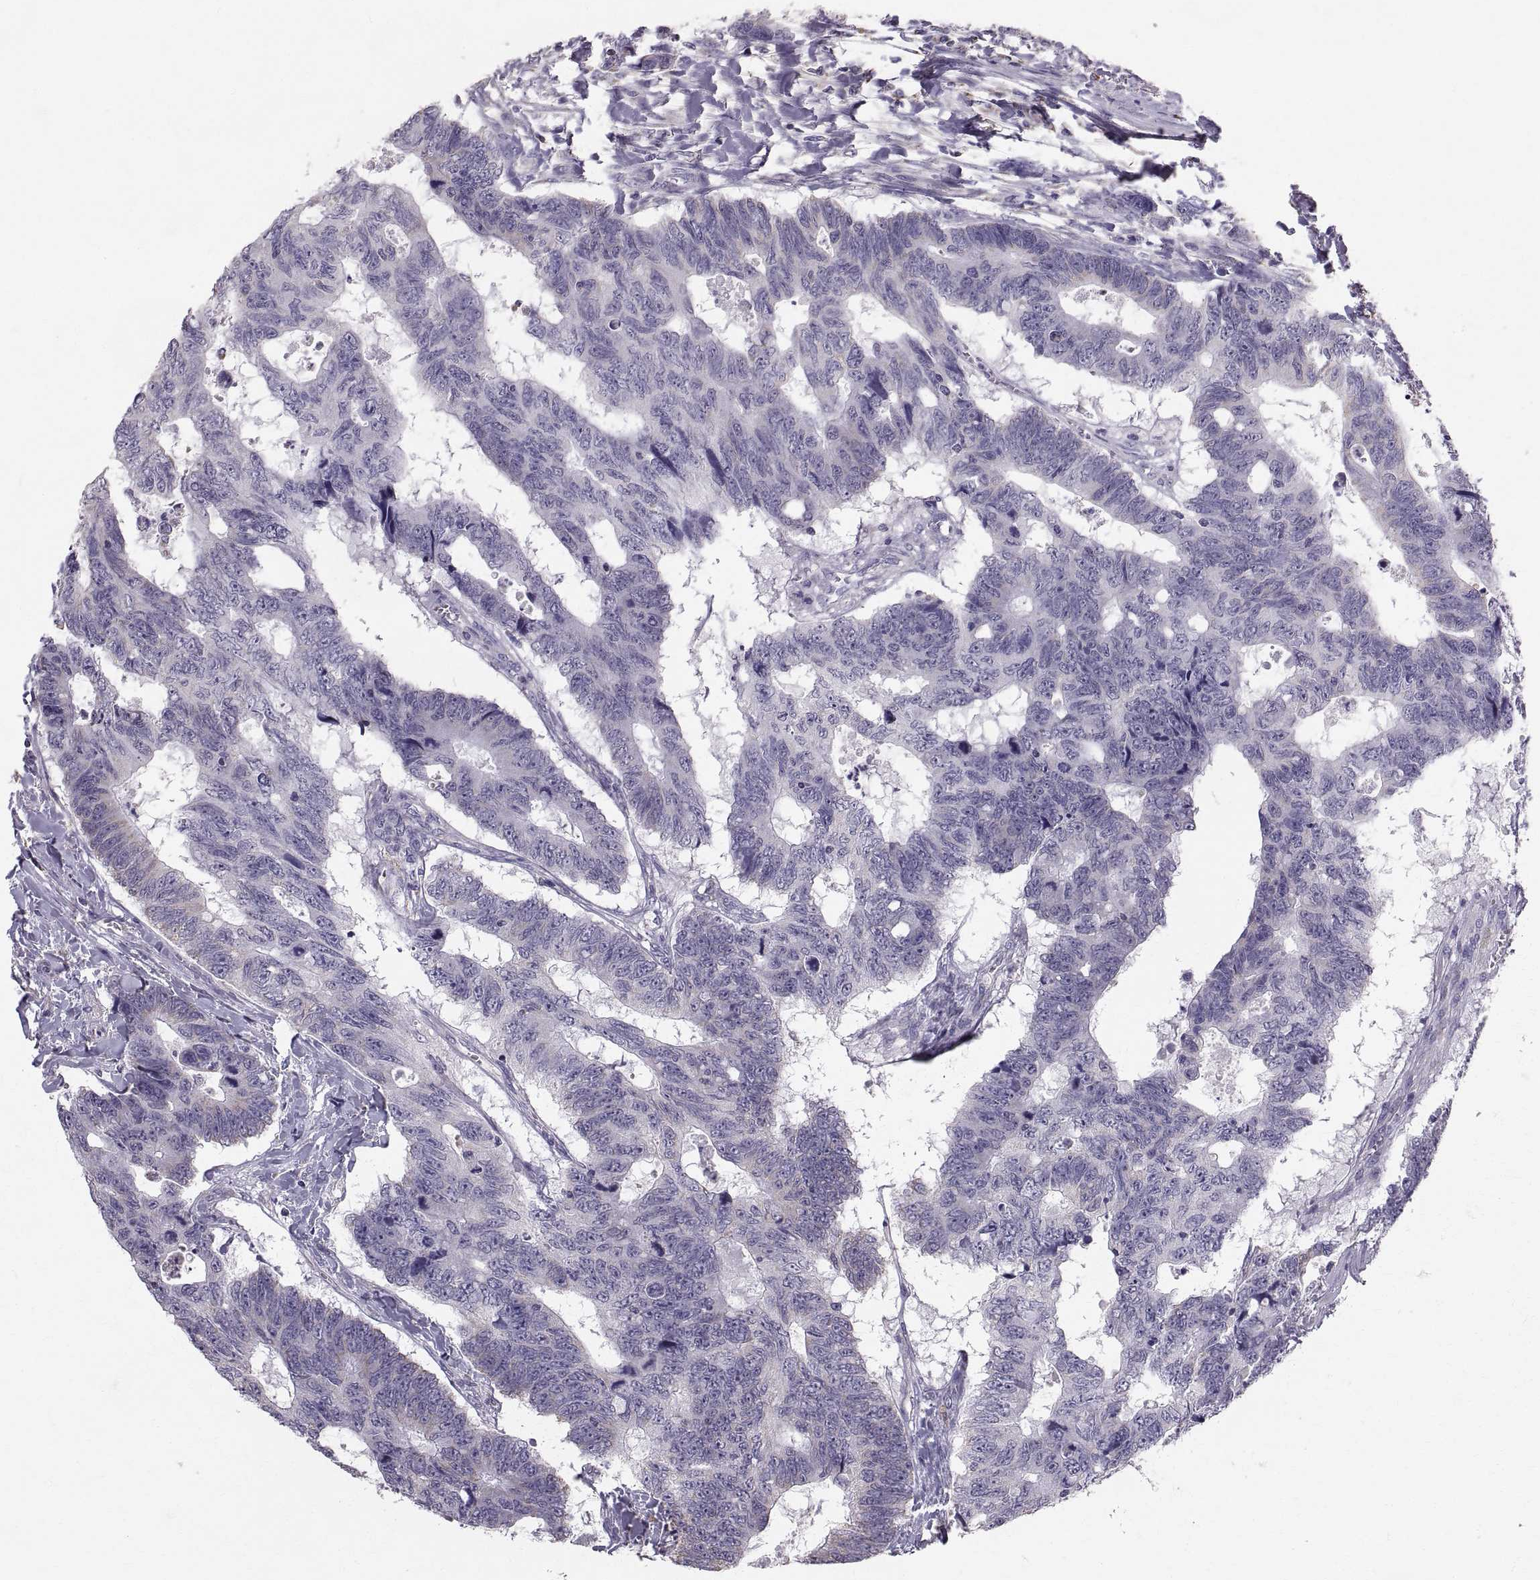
{"staining": {"intensity": "negative", "quantity": "none", "location": "none"}, "tissue": "colorectal cancer", "cell_type": "Tumor cells", "image_type": "cancer", "snomed": [{"axis": "morphology", "description": "Adenocarcinoma, NOS"}, {"axis": "topography", "description": "Colon"}], "caption": "Immunohistochemistry image of neoplastic tissue: colorectal cancer stained with DAB exhibits no significant protein positivity in tumor cells.", "gene": "STMND1", "patient": {"sex": "female", "age": 77}}